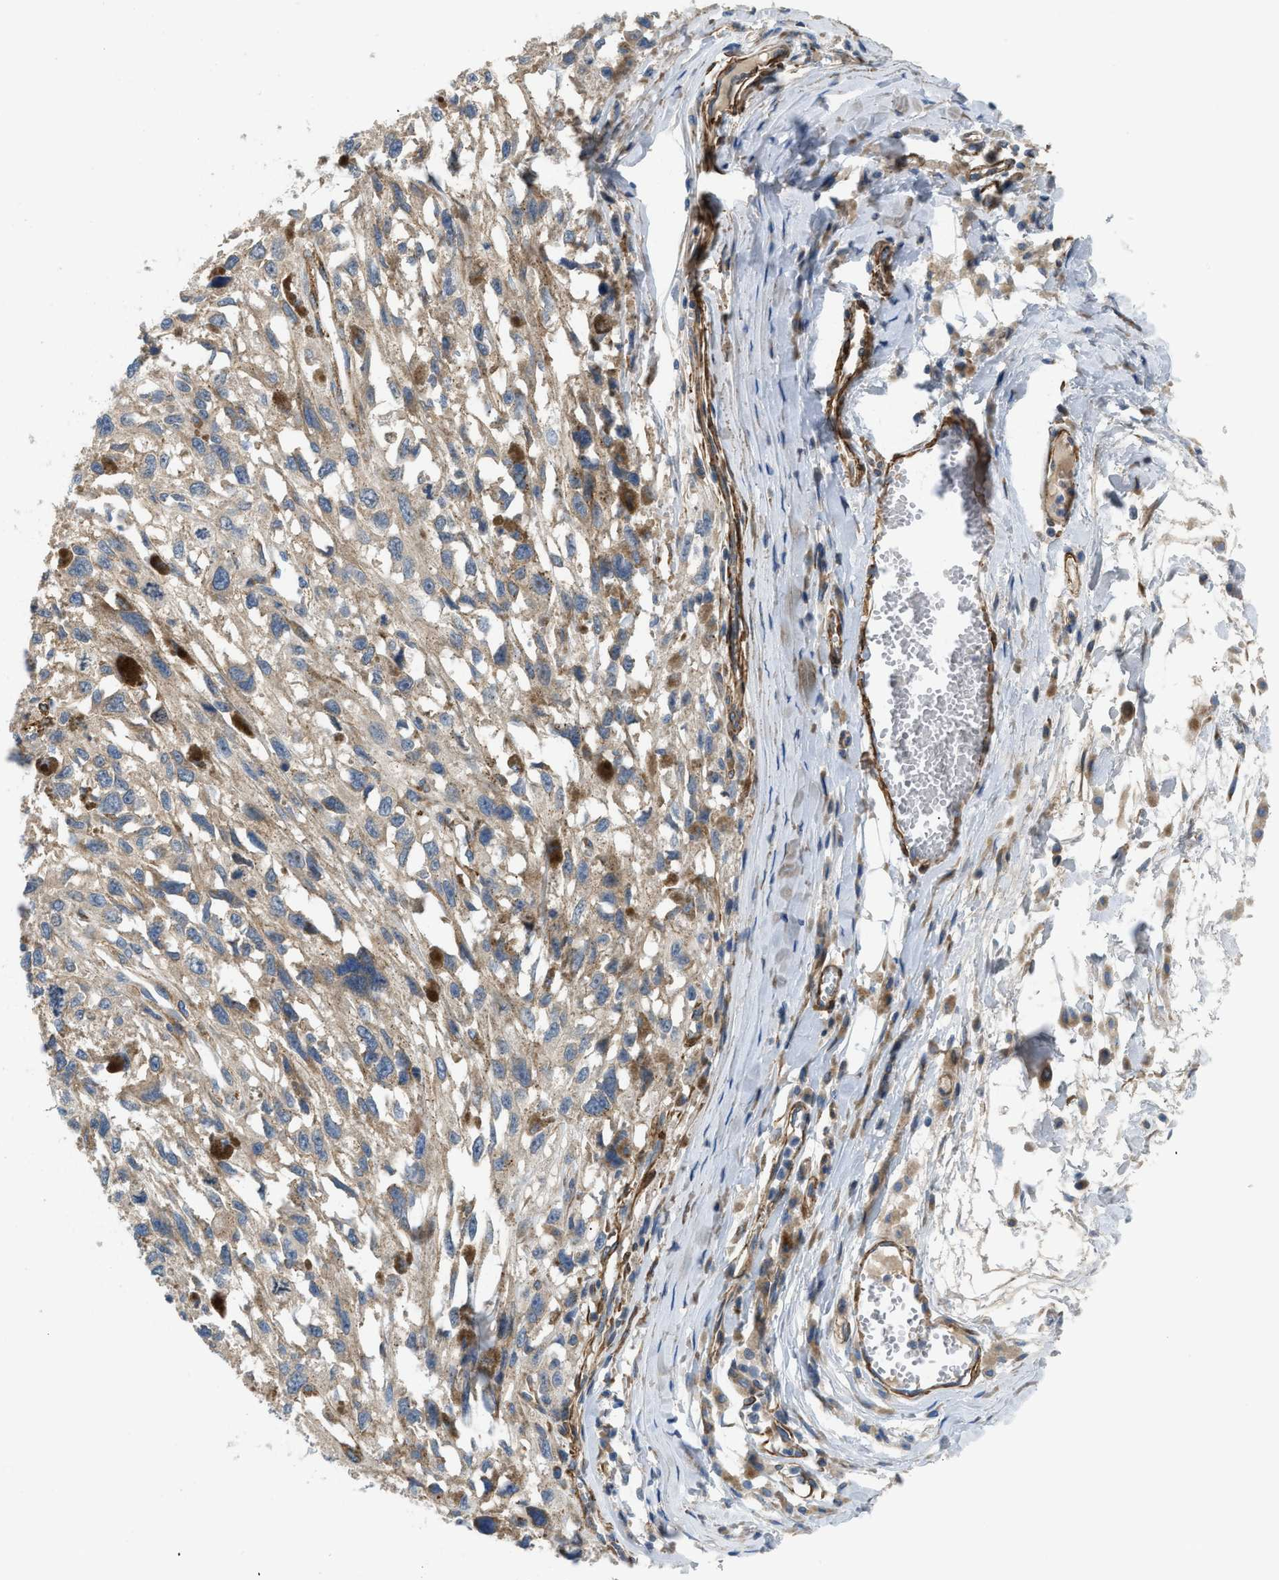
{"staining": {"intensity": "negative", "quantity": "none", "location": "none"}, "tissue": "melanoma", "cell_type": "Tumor cells", "image_type": "cancer", "snomed": [{"axis": "morphology", "description": "Malignant melanoma, Metastatic site"}, {"axis": "topography", "description": "Lymph node"}], "caption": "Histopathology image shows no protein staining in tumor cells of melanoma tissue.", "gene": "BMPR1A", "patient": {"sex": "male", "age": 59}}